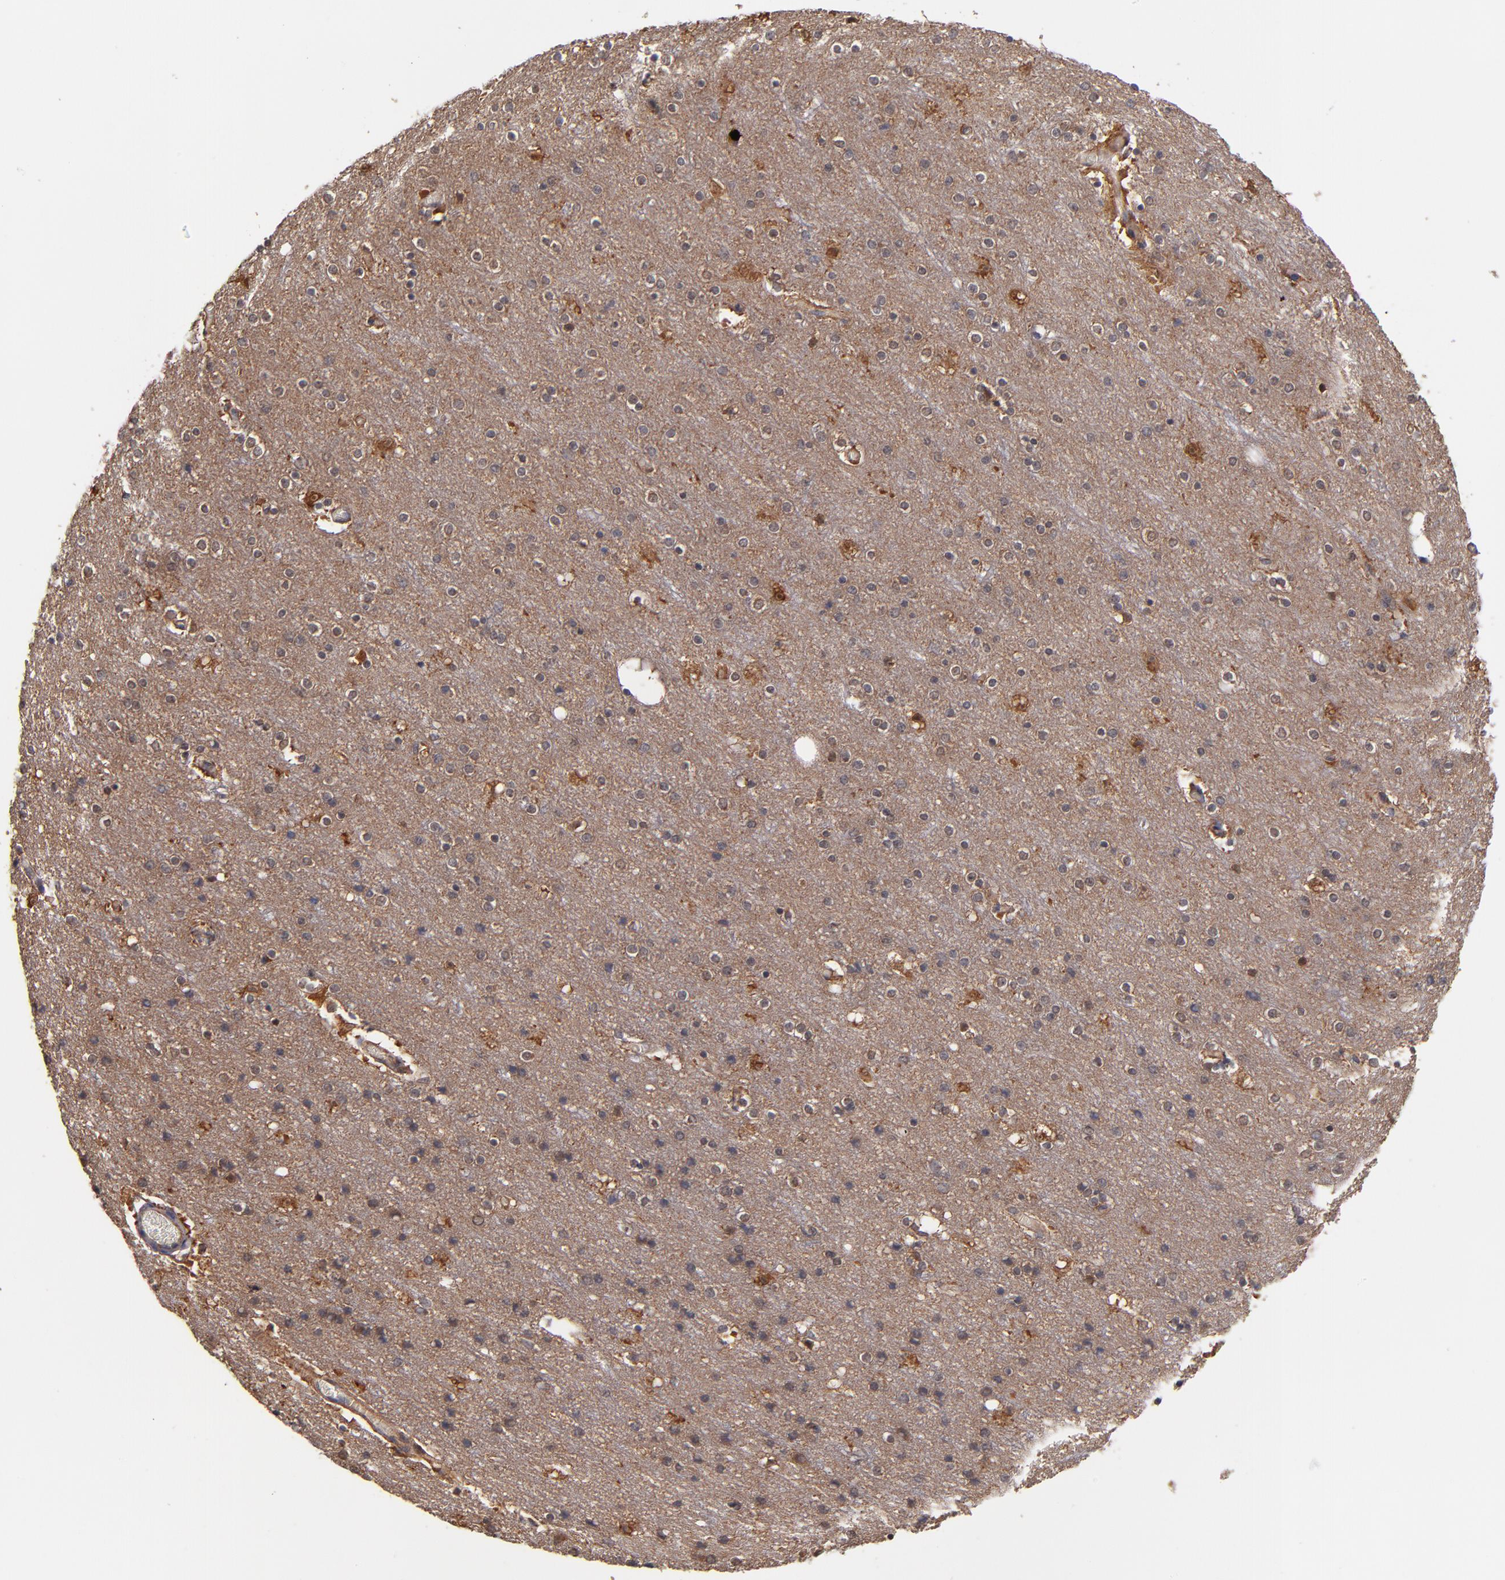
{"staining": {"intensity": "weak", "quantity": "25%-75%", "location": "cytoplasmic/membranous"}, "tissue": "cerebral cortex", "cell_type": "Endothelial cells", "image_type": "normal", "snomed": [{"axis": "morphology", "description": "Normal tissue, NOS"}, {"axis": "topography", "description": "Cerebral cortex"}], "caption": "Normal cerebral cortex demonstrates weak cytoplasmic/membranous positivity in approximately 25%-75% of endothelial cells, visualized by immunohistochemistry.", "gene": "GMFB", "patient": {"sex": "female", "age": 54}}